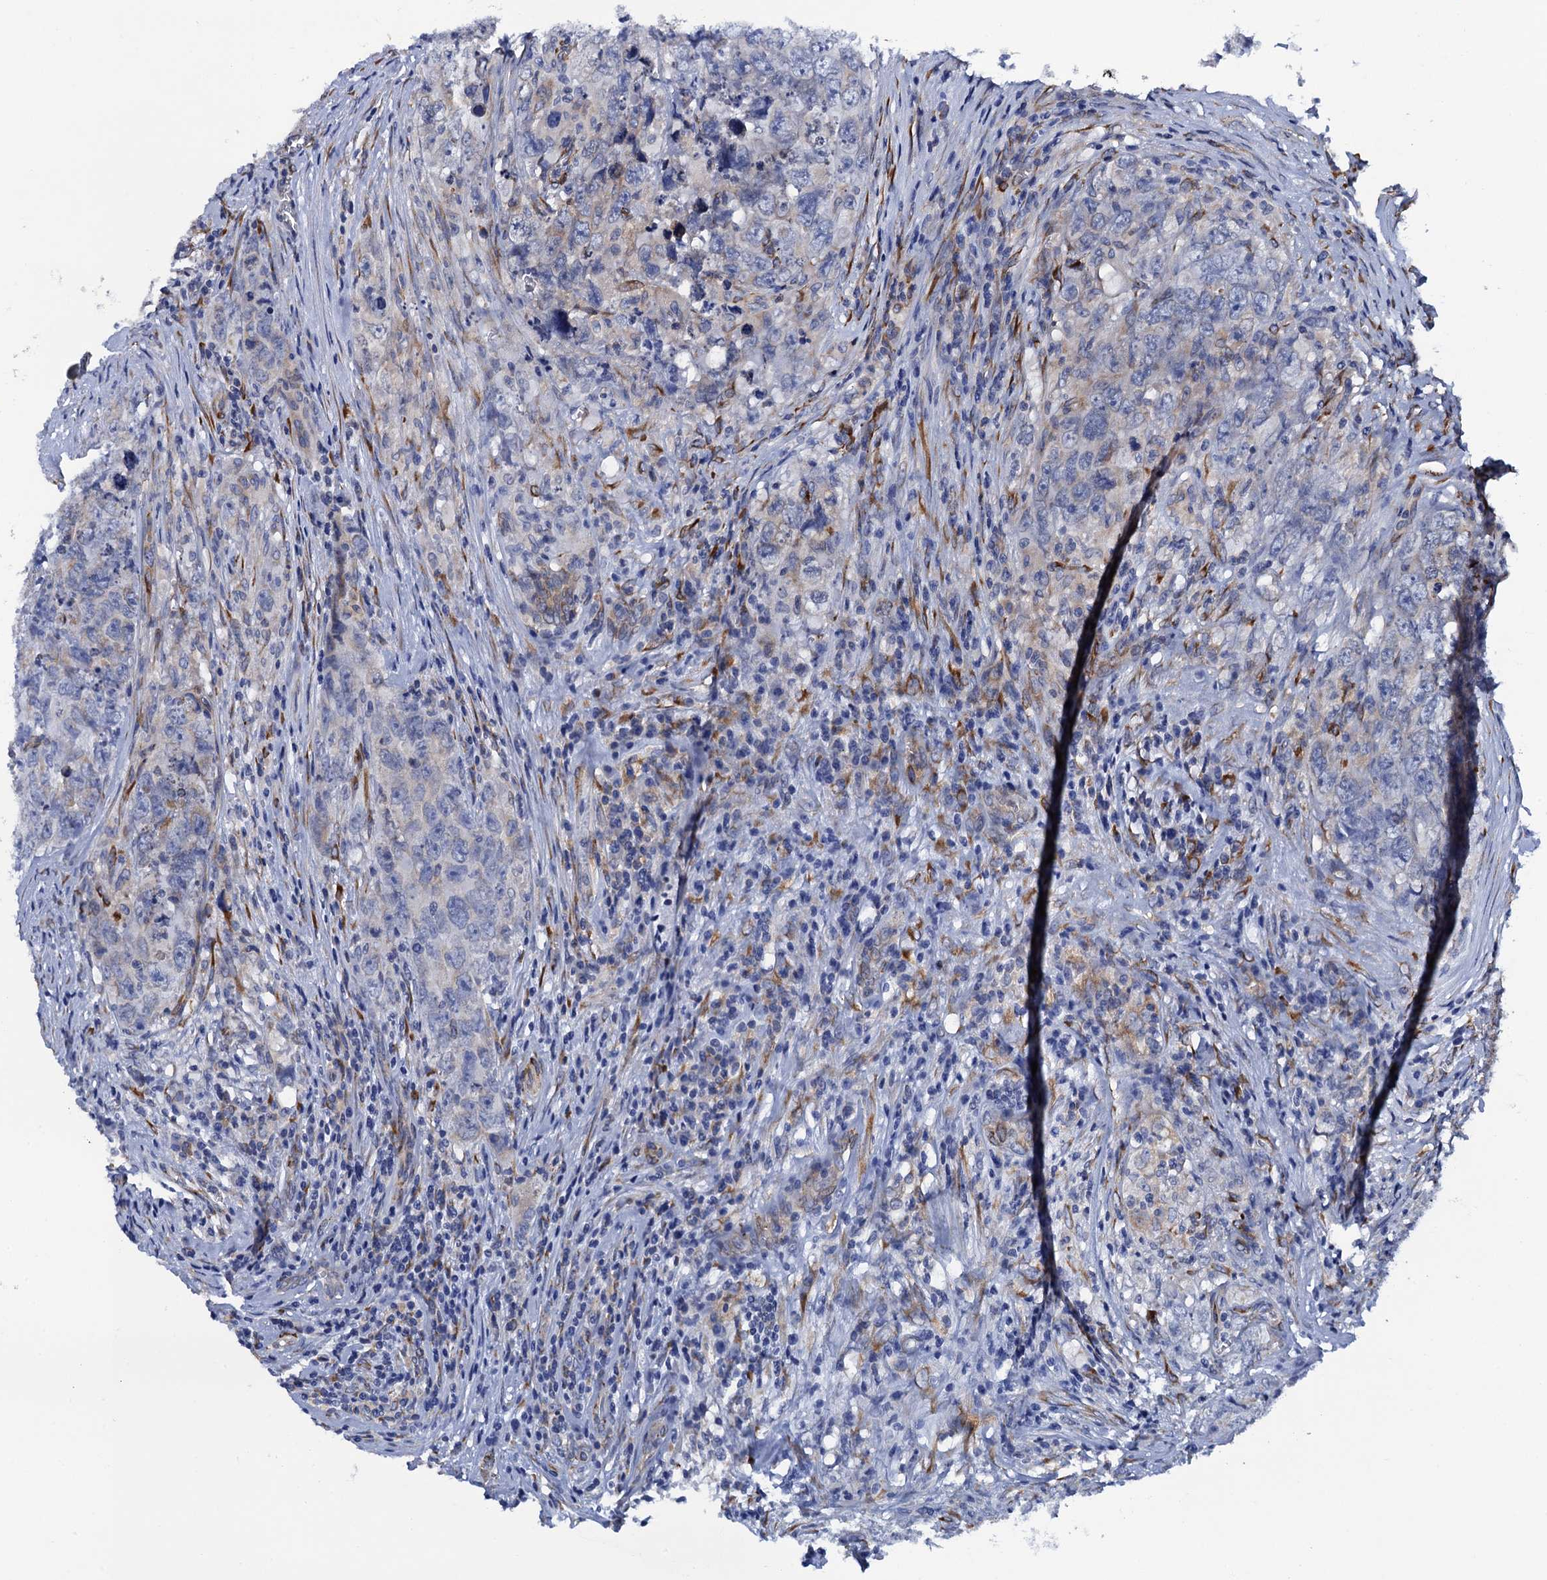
{"staining": {"intensity": "negative", "quantity": "none", "location": "none"}, "tissue": "testis cancer", "cell_type": "Tumor cells", "image_type": "cancer", "snomed": [{"axis": "morphology", "description": "Seminoma, NOS"}, {"axis": "morphology", "description": "Carcinoma, Embryonal, NOS"}, {"axis": "topography", "description": "Testis"}], "caption": "IHC micrograph of neoplastic tissue: seminoma (testis) stained with DAB displays no significant protein expression in tumor cells.", "gene": "POGLUT3", "patient": {"sex": "male", "age": 43}}